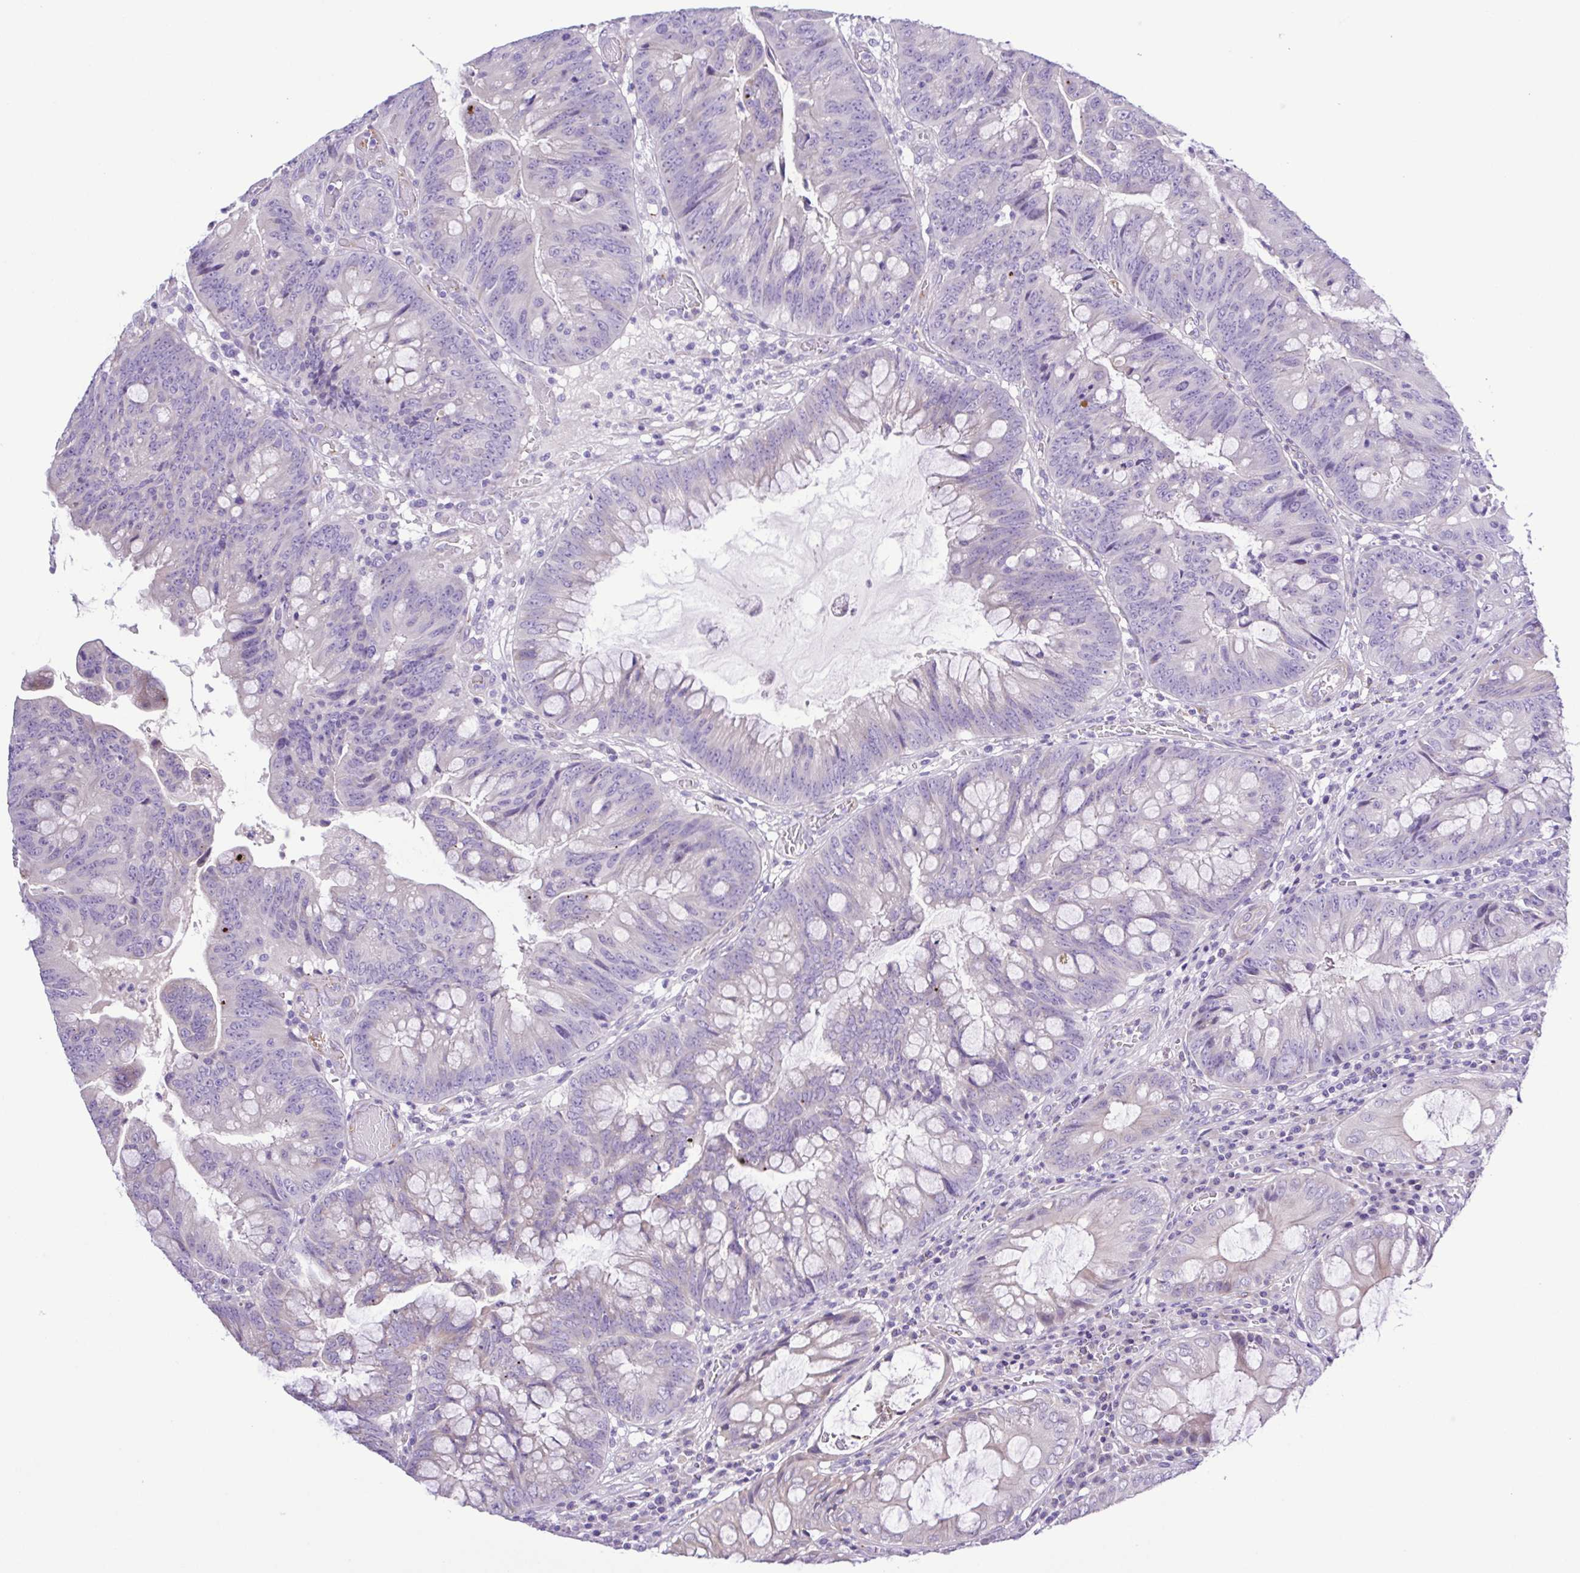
{"staining": {"intensity": "negative", "quantity": "none", "location": "none"}, "tissue": "colorectal cancer", "cell_type": "Tumor cells", "image_type": "cancer", "snomed": [{"axis": "morphology", "description": "Adenocarcinoma, NOS"}, {"axis": "topography", "description": "Colon"}], "caption": "An IHC photomicrograph of colorectal cancer (adenocarcinoma) is shown. There is no staining in tumor cells of colorectal cancer (adenocarcinoma).", "gene": "GABBR2", "patient": {"sex": "male", "age": 62}}